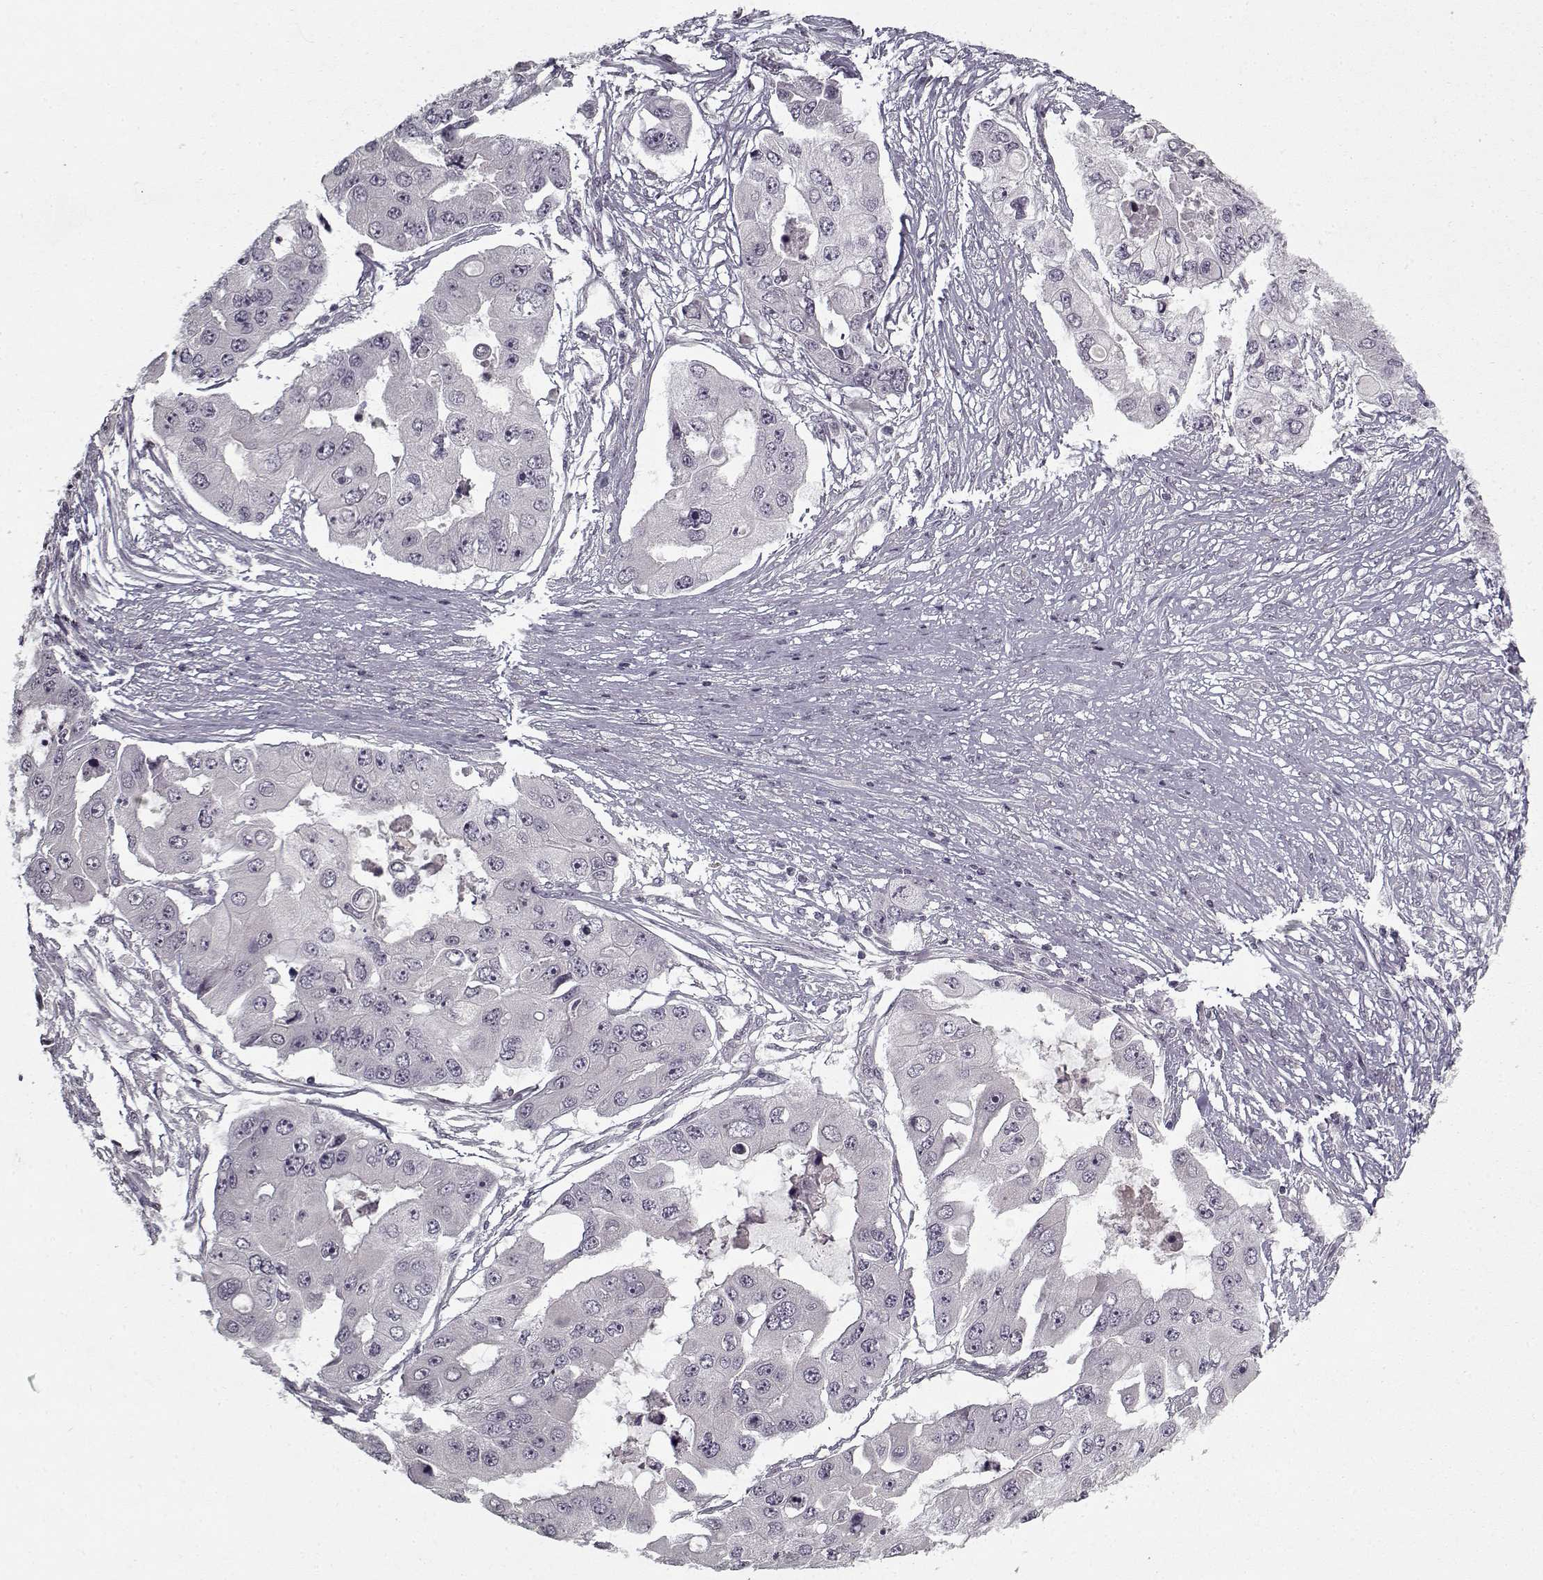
{"staining": {"intensity": "negative", "quantity": "none", "location": "none"}, "tissue": "ovarian cancer", "cell_type": "Tumor cells", "image_type": "cancer", "snomed": [{"axis": "morphology", "description": "Cystadenocarcinoma, serous, NOS"}, {"axis": "topography", "description": "Ovary"}], "caption": "Immunohistochemistry (IHC) histopathology image of neoplastic tissue: ovarian cancer stained with DAB (3,3'-diaminobenzidine) displays no significant protein expression in tumor cells.", "gene": "LAMA2", "patient": {"sex": "female", "age": 56}}